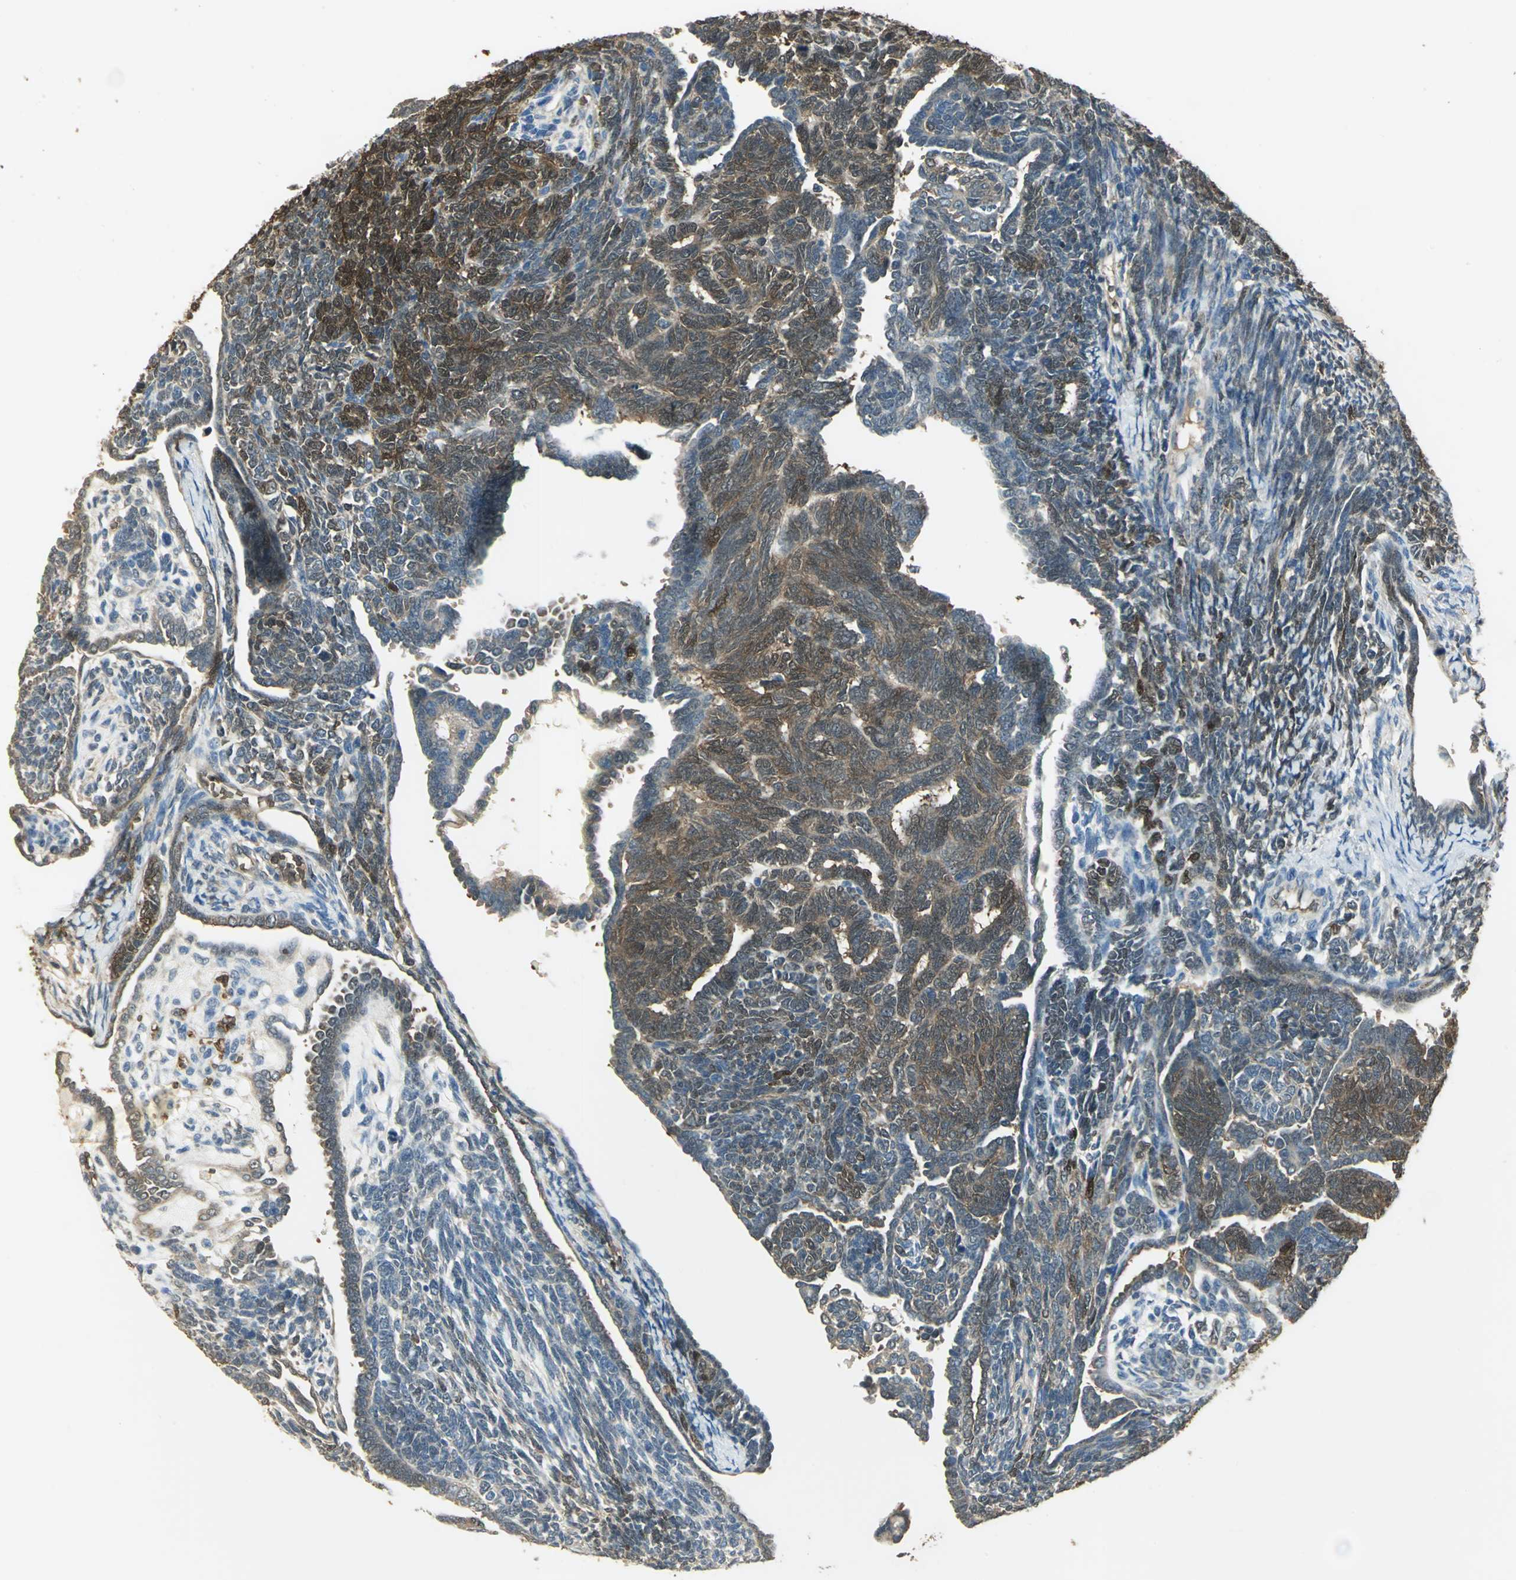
{"staining": {"intensity": "strong", "quantity": "25%-75%", "location": "cytoplasmic/membranous,nuclear"}, "tissue": "endometrial cancer", "cell_type": "Tumor cells", "image_type": "cancer", "snomed": [{"axis": "morphology", "description": "Neoplasm, malignant, NOS"}, {"axis": "topography", "description": "Endometrium"}], "caption": "An IHC photomicrograph of neoplastic tissue is shown. Protein staining in brown shows strong cytoplasmic/membranous and nuclear positivity in endometrial cancer (neoplasm (malignant)) within tumor cells.", "gene": "DDAH1", "patient": {"sex": "female", "age": 74}}